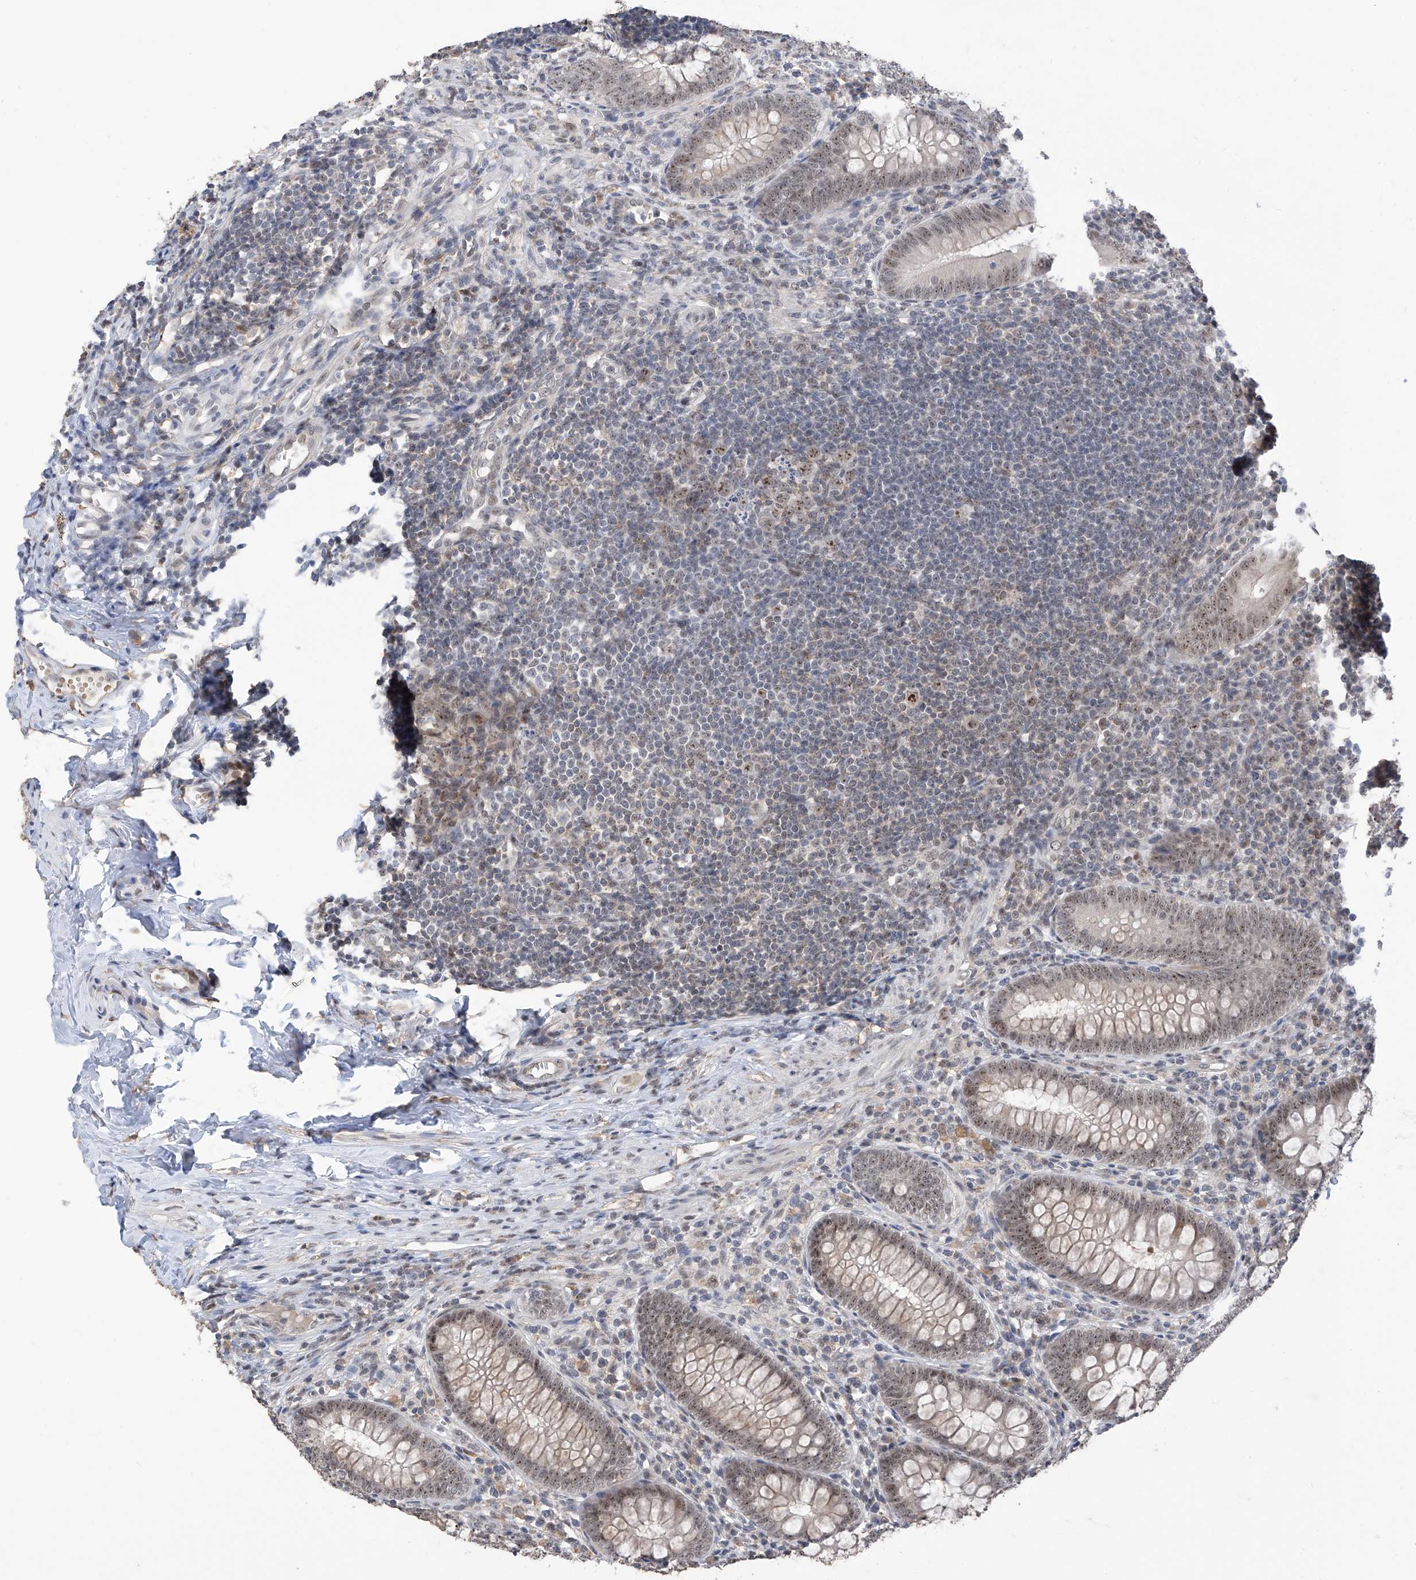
{"staining": {"intensity": "moderate", "quantity": ">75%", "location": "nuclear"}, "tissue": "appendix", "cell_type": "Glandular cells", "image_type": "normal", "snomed": [{"axis": "morphology", "description": "Normal tissue, NOS"}, {"axis": "topography", "description": "Appendix"}], "caption": "Immunohistochemistry (DAB) staining of benign appendix exhibits moderate nuclear protein positivity in about >75% of glandular cells. (brown staining indicates protein expression, while blue staining denotes nuclei).", "gene": "C1orf131", "patient": {"sex": "male", "age": 14}}